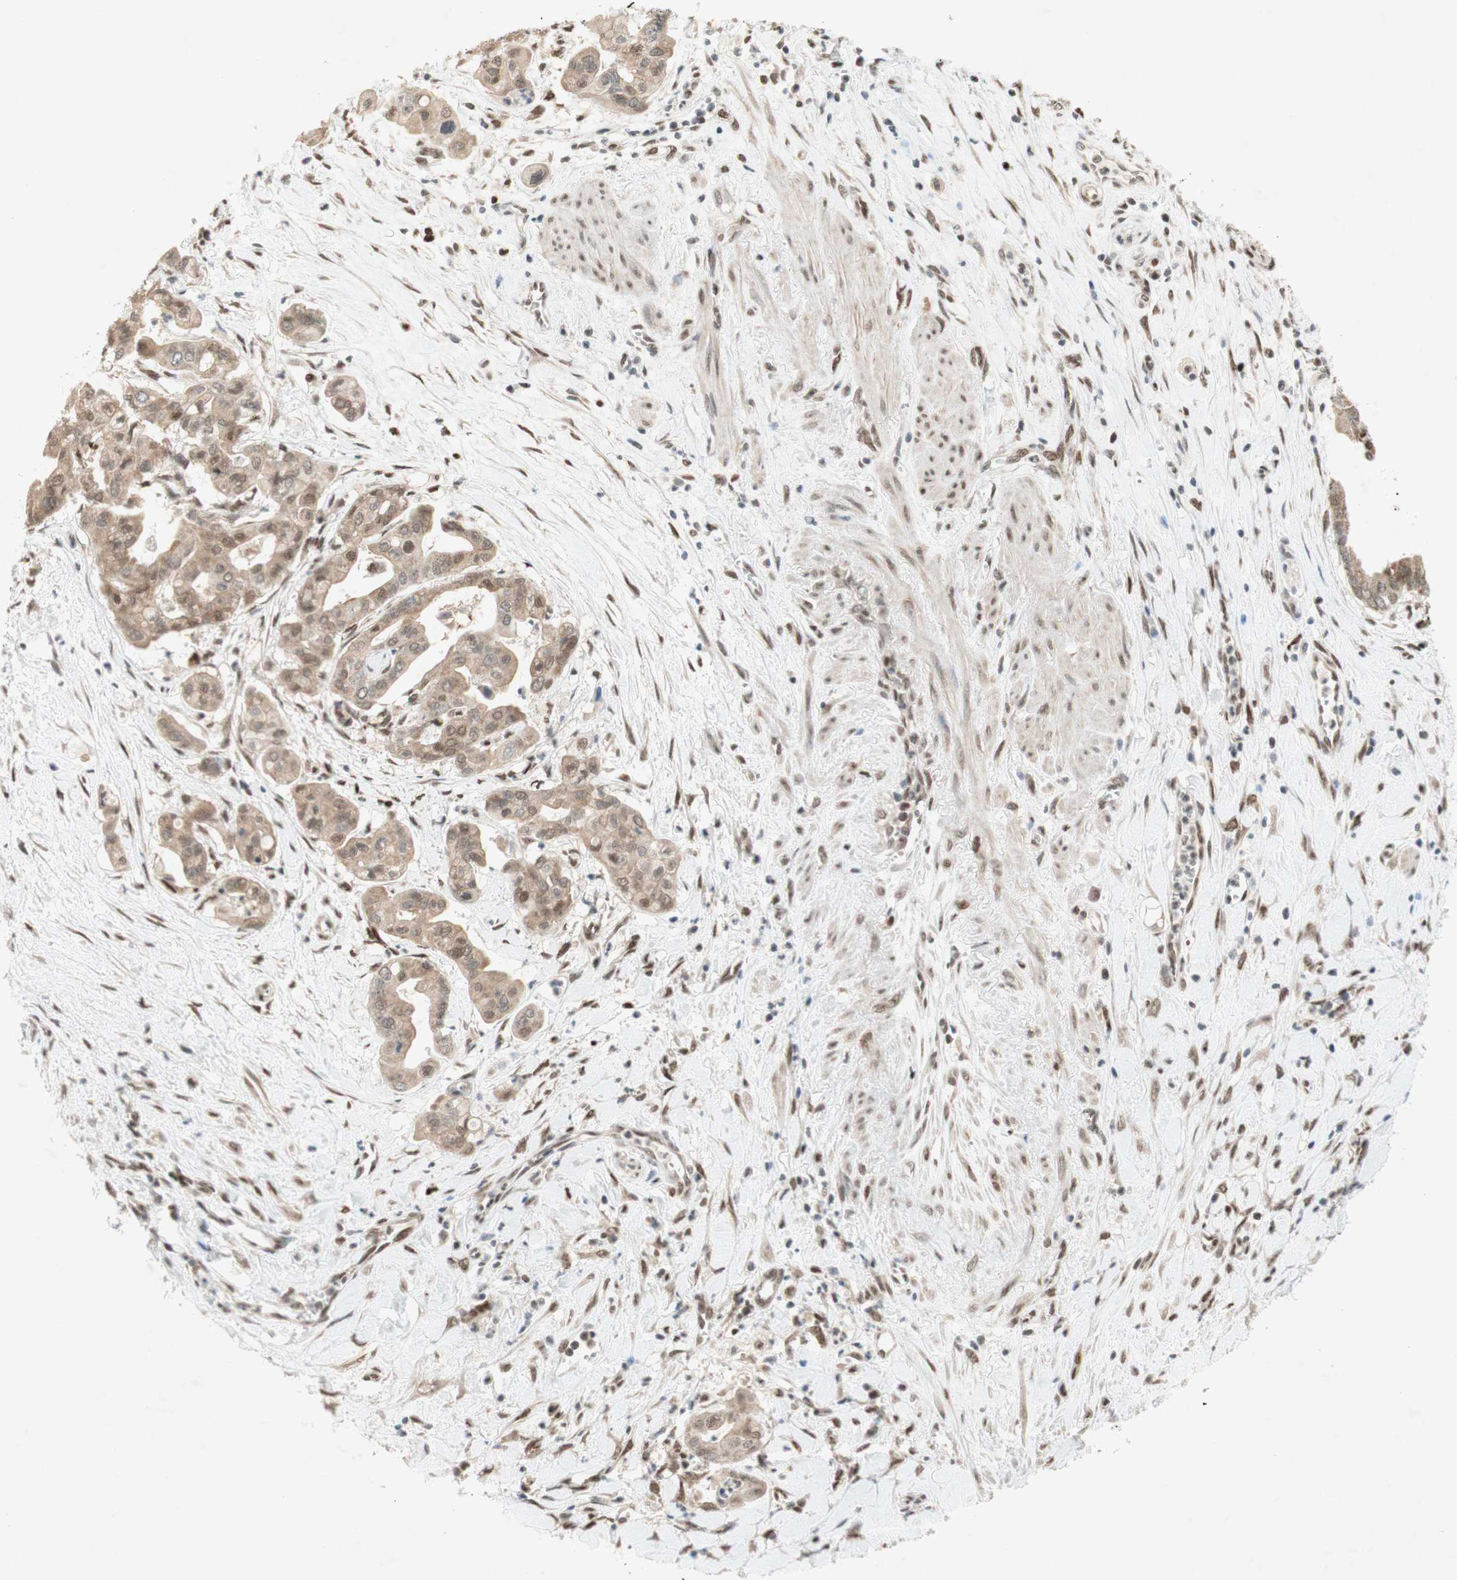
{"staining": {"intensity": "weak", "quantity": ">75%", "location": "cytoplasmic/membranous,nuclear"}, "tissue": "pancreatic cancer", "cell_type": "Tumor cells", "image_type": "cancer", "snomed": [{"axis": "morphology", "description": "Adenocarcinoma, NOS"}, {"axis": "topography", "description": "Pancreas"}], "caption": "This is a histology image of IHC staining of pancreatic cancer (adenocarcinoma), which shows weak staining in the cytoplasmic/membranous and nuclear of tumor cells.", "gene": "DNMT3A", "patient": {"sex": "female", "age": 75}}